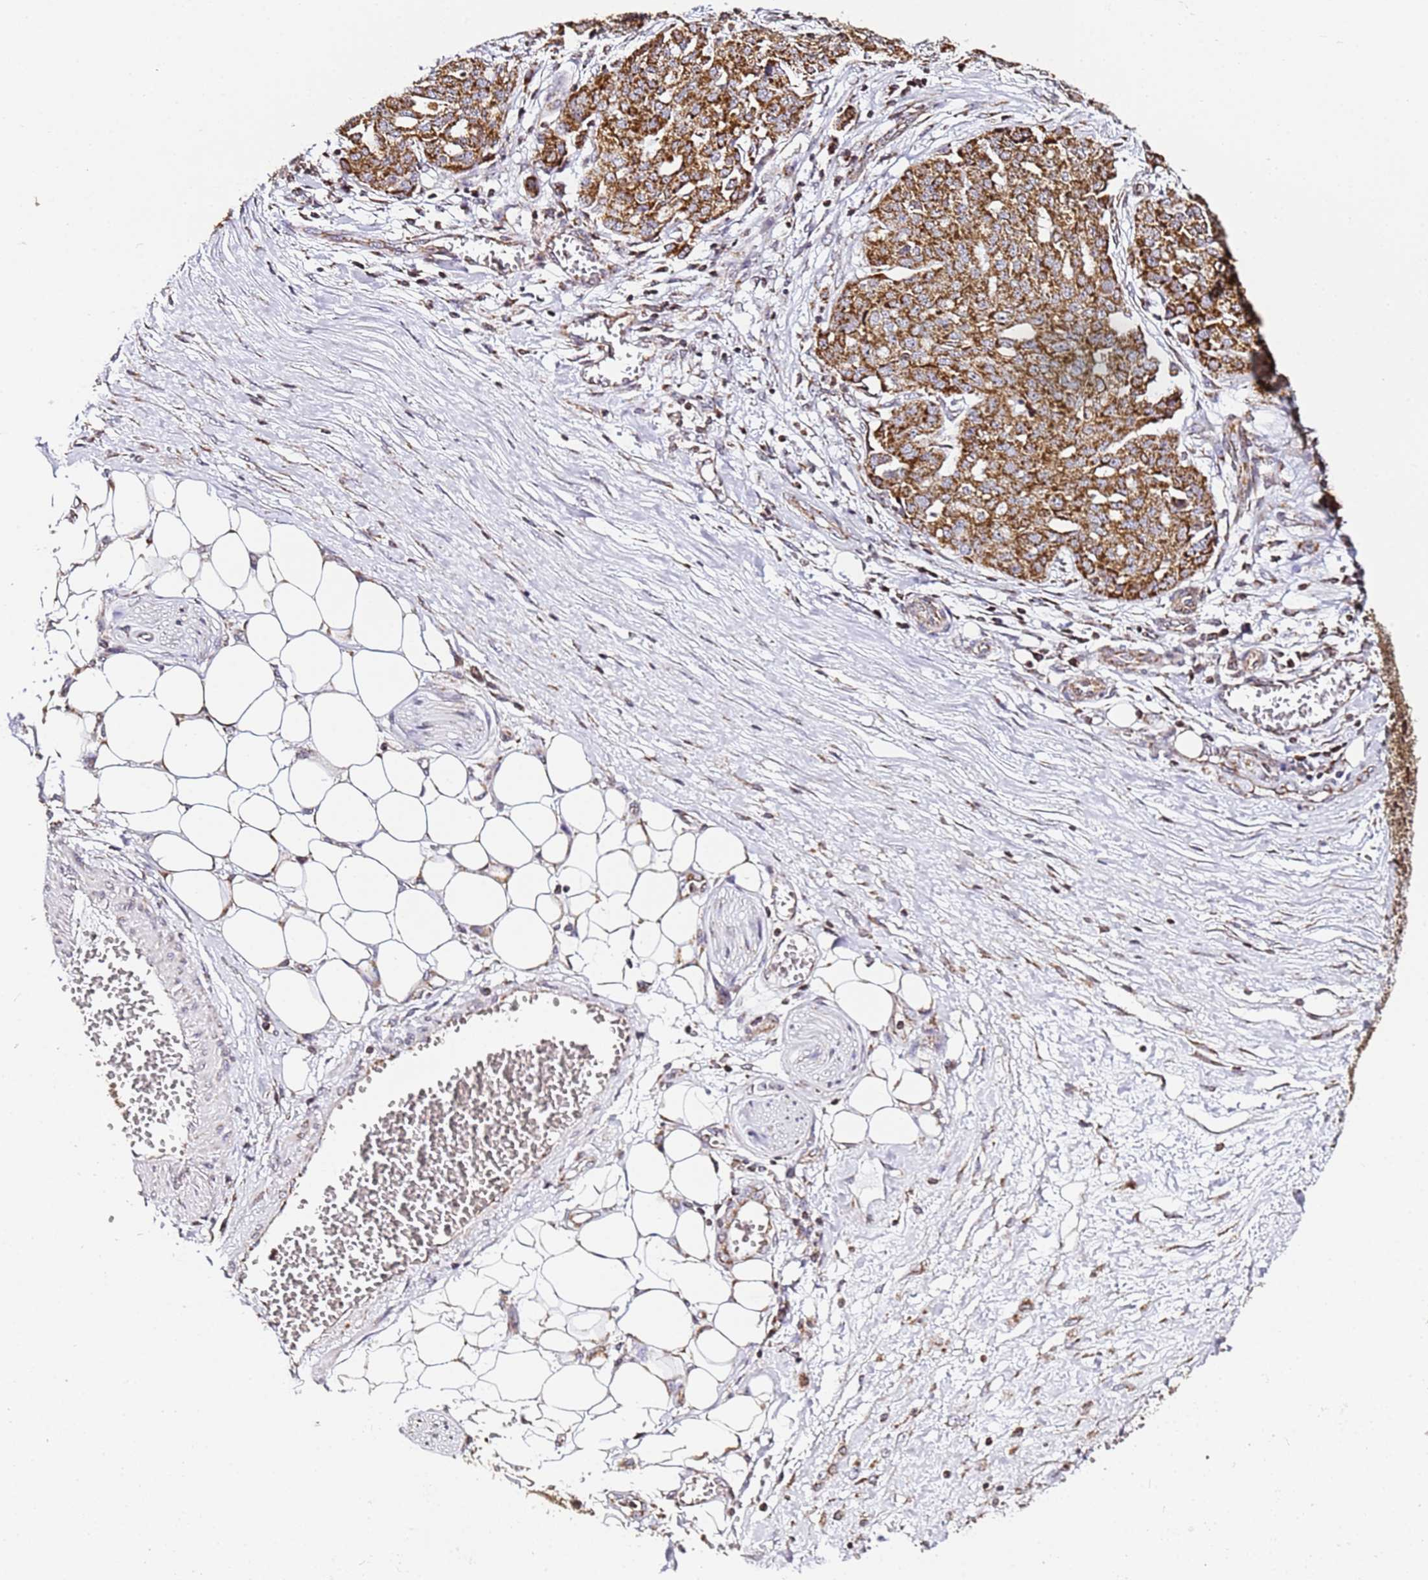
{"staining": {"intensity": "strong", "quantity": ">75%", "location": "cytoplasmic/membranous"}, "tissue": "ovarian cancer", "cell_type": "Tumor cells", "image_type": "cancer", "snomed": [{"axis": "morphology", "description": "Cystadenocarcinoma, serous, NOS"}, {"axis": "topography", "description": "Soft tissue"}, {"axis": "topography", "description": "Ovary"}], "caption": "A brown stain highlights strong cytoplasmic/membranous staining of a protein in human ovarian cancer (serous cystadenocarcinoma) tumor cells.", "gene": "HSPE1", "patient": {"sex": "female", "age": 57}}